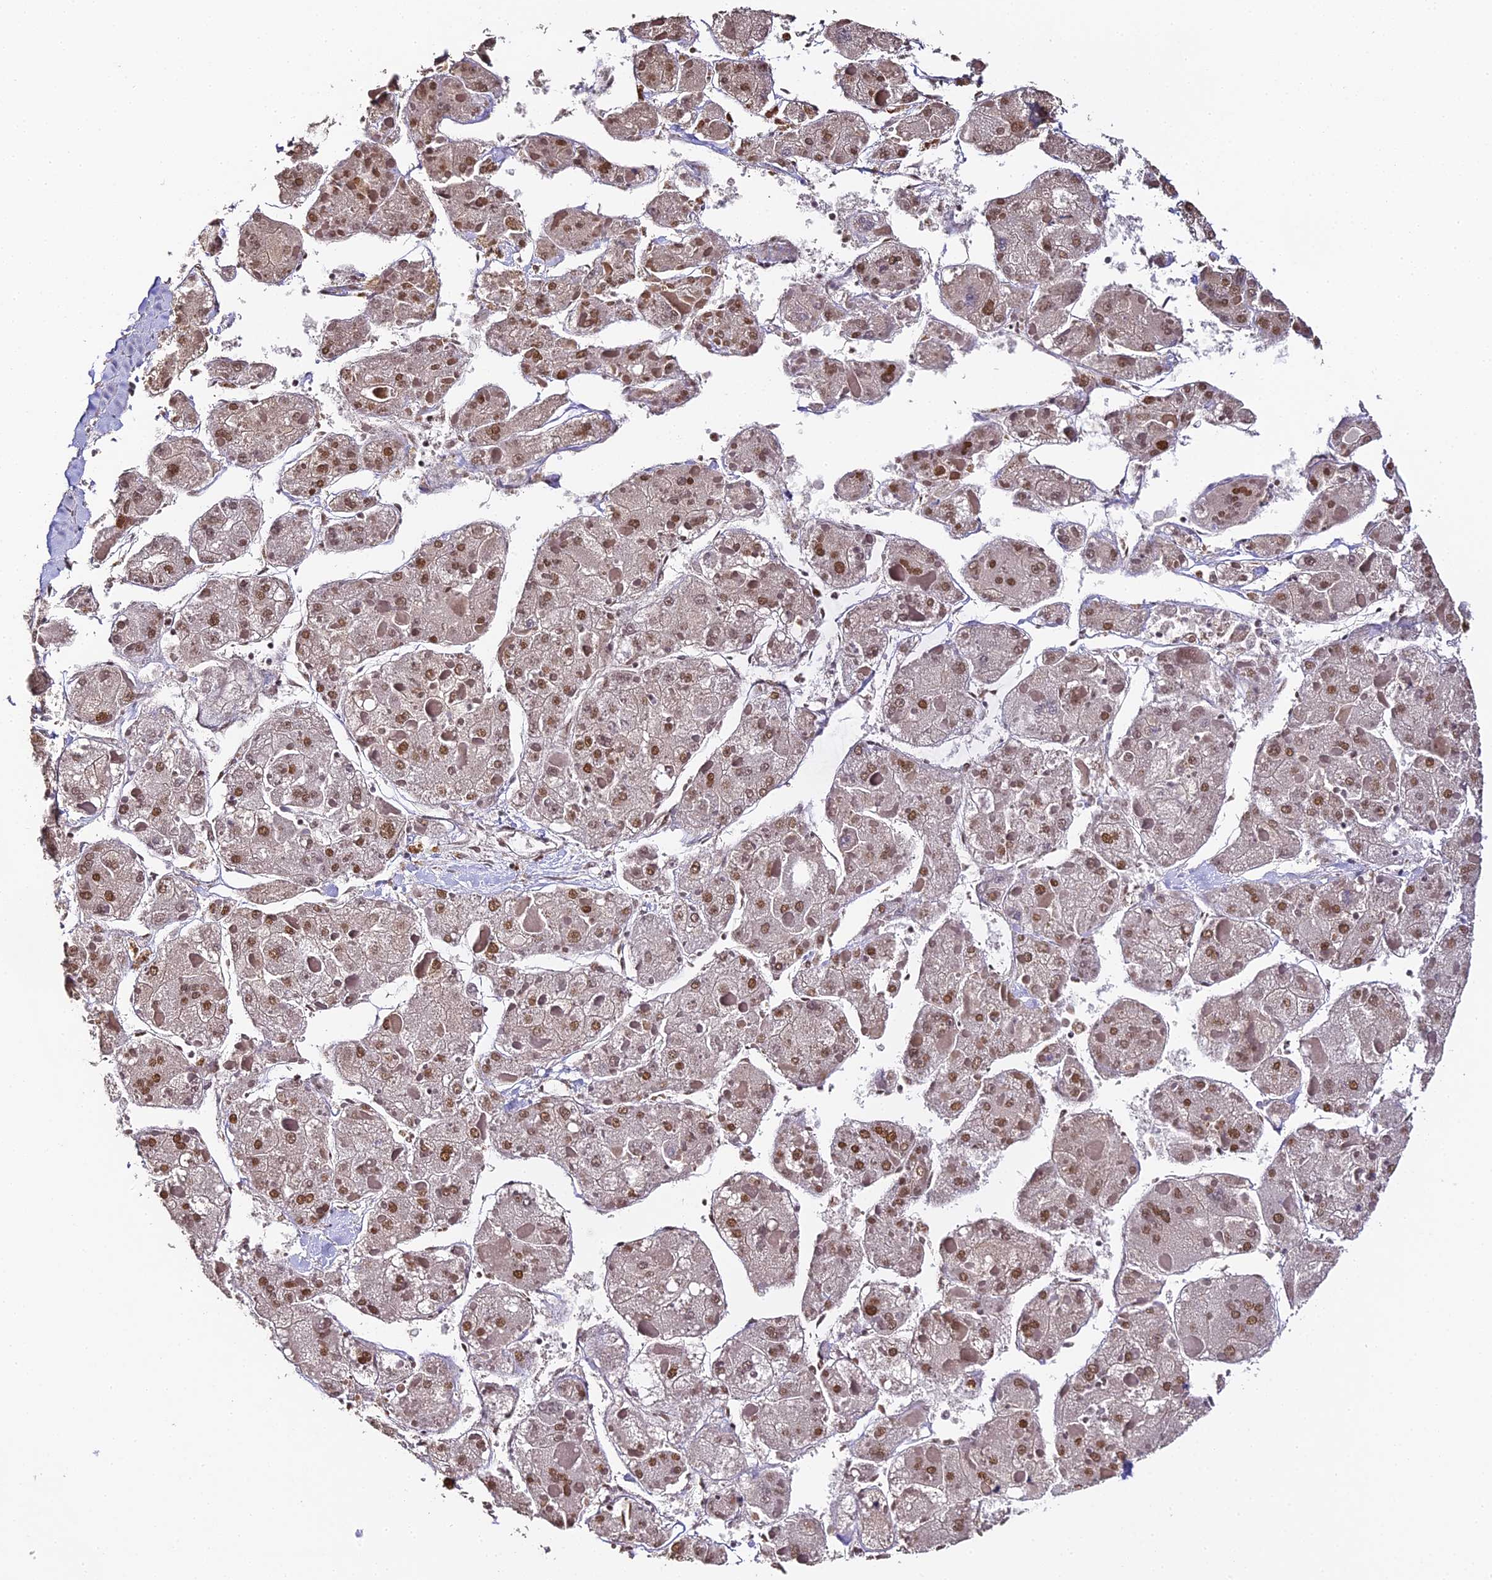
{"staining": {"intensity": "moderate", "quantity": ">75%", "location": "nuclear"}, "tissue": "liver cancer", "cell_type": "Tumor cells", "image_type": "cancer", "snomed": [{"axis": "morphology", "description": "Carcinoma, Hepatocellular, NOS"}, {"axis": "topography", "description": "Liver"}], "caption": "A brown stain shows moderate nuclear positivity of a protein in liver hepatocellular carcinoma tumor cells. The staining is performed using DAB brown chromogen to label protein expression. The nuclei are counter-stained blue using hematoxylin.", "gene": "HNRNPA1", "patient": {"sex": "female", "age": 73}}